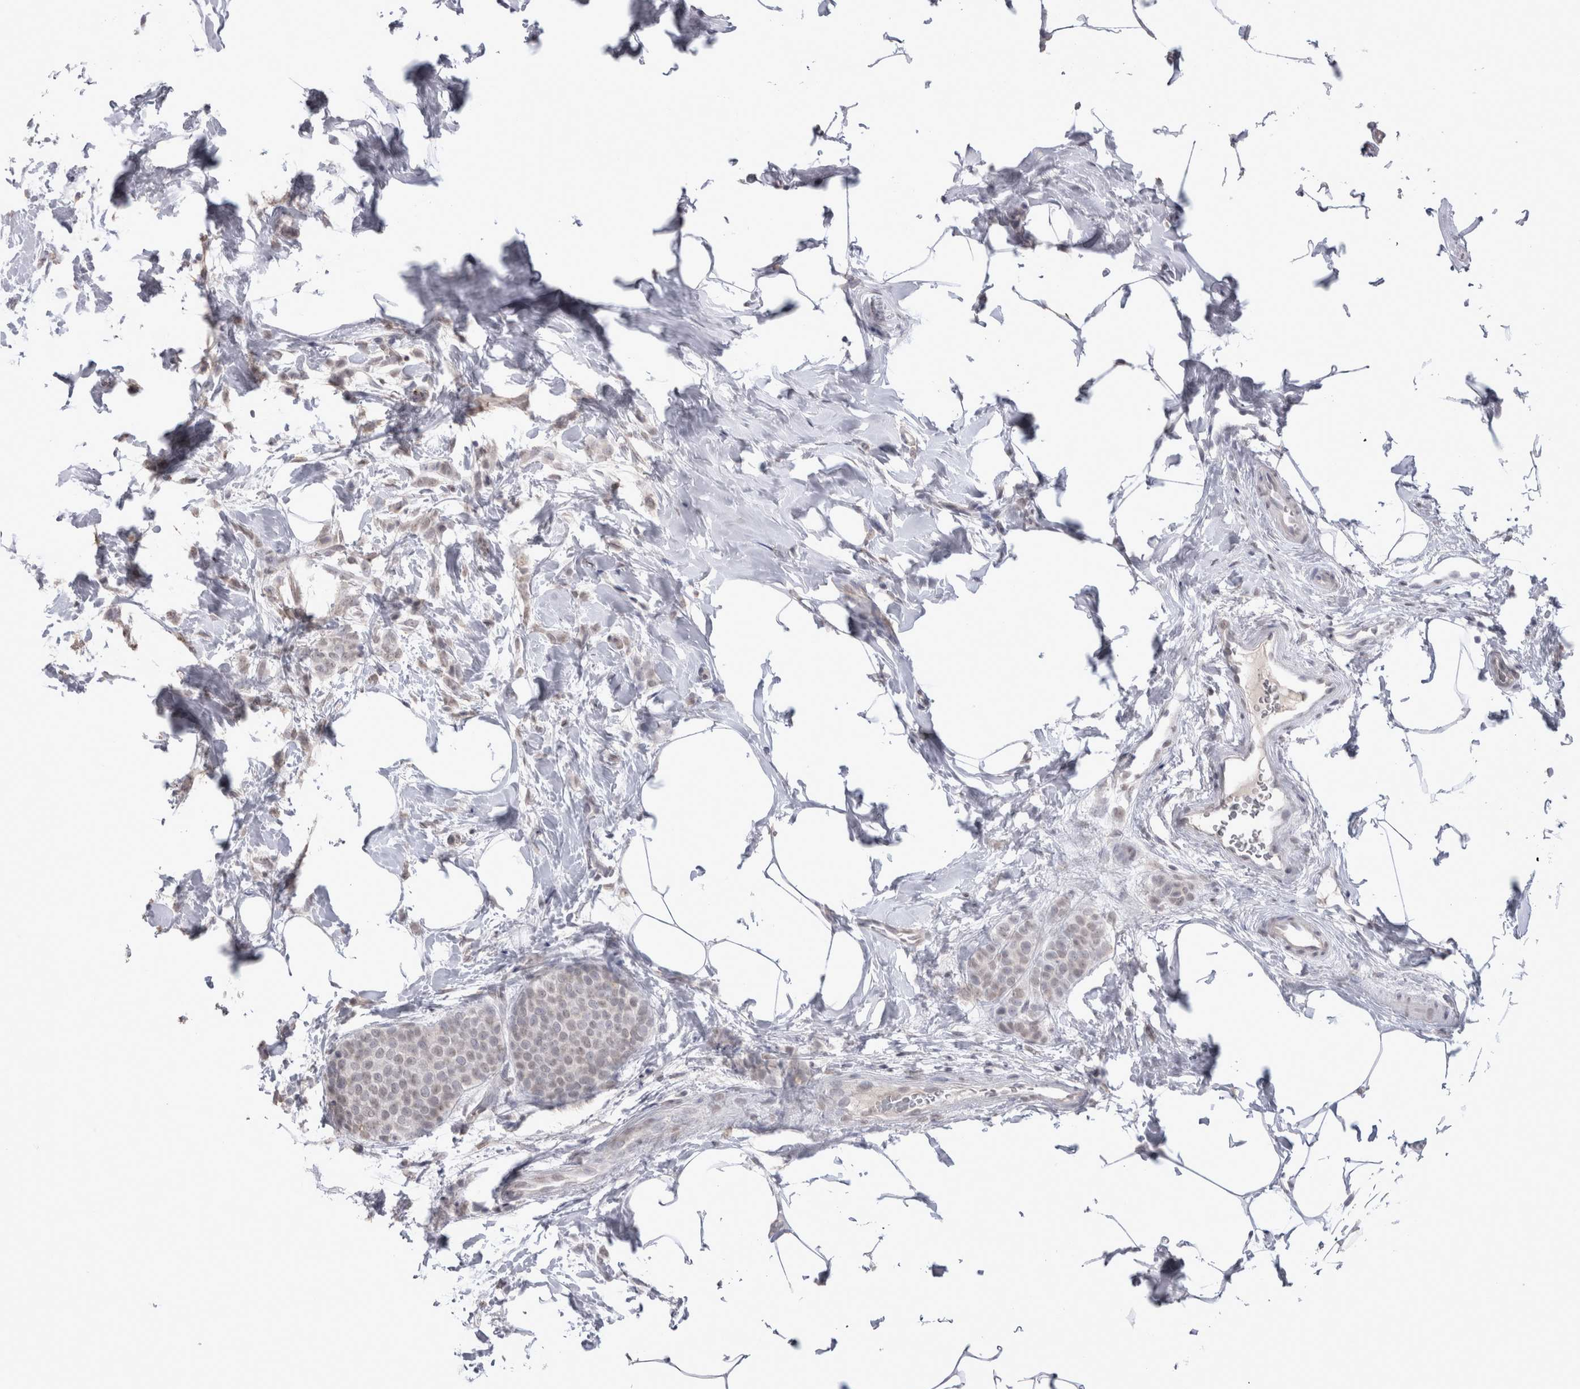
{"staining": {"intensity": "negative", "quantity": "none", "location": "none"}, "tissue": "breast cancer", "cell_type": "Tumor cells", "image_type": "cancer", "snomed": [{"axis": "morphology", "description": "Lobular carcinoma, in situ"}, {"axis": "morphology", "description": "Lobular carcinoma"}, {"axis": "topography", "description": "Breast"}], "caption": "There is no significant staining in tumor cells of breast cancer. Brightfield microscopy of immunohistochemistry stained with DAB (3,3'-diaminobenzidine) (brown) and hematoxylin (blue), captured at high magnification.", "gene": "DDX4", "patient": {"sex": "female", "age": 41}}